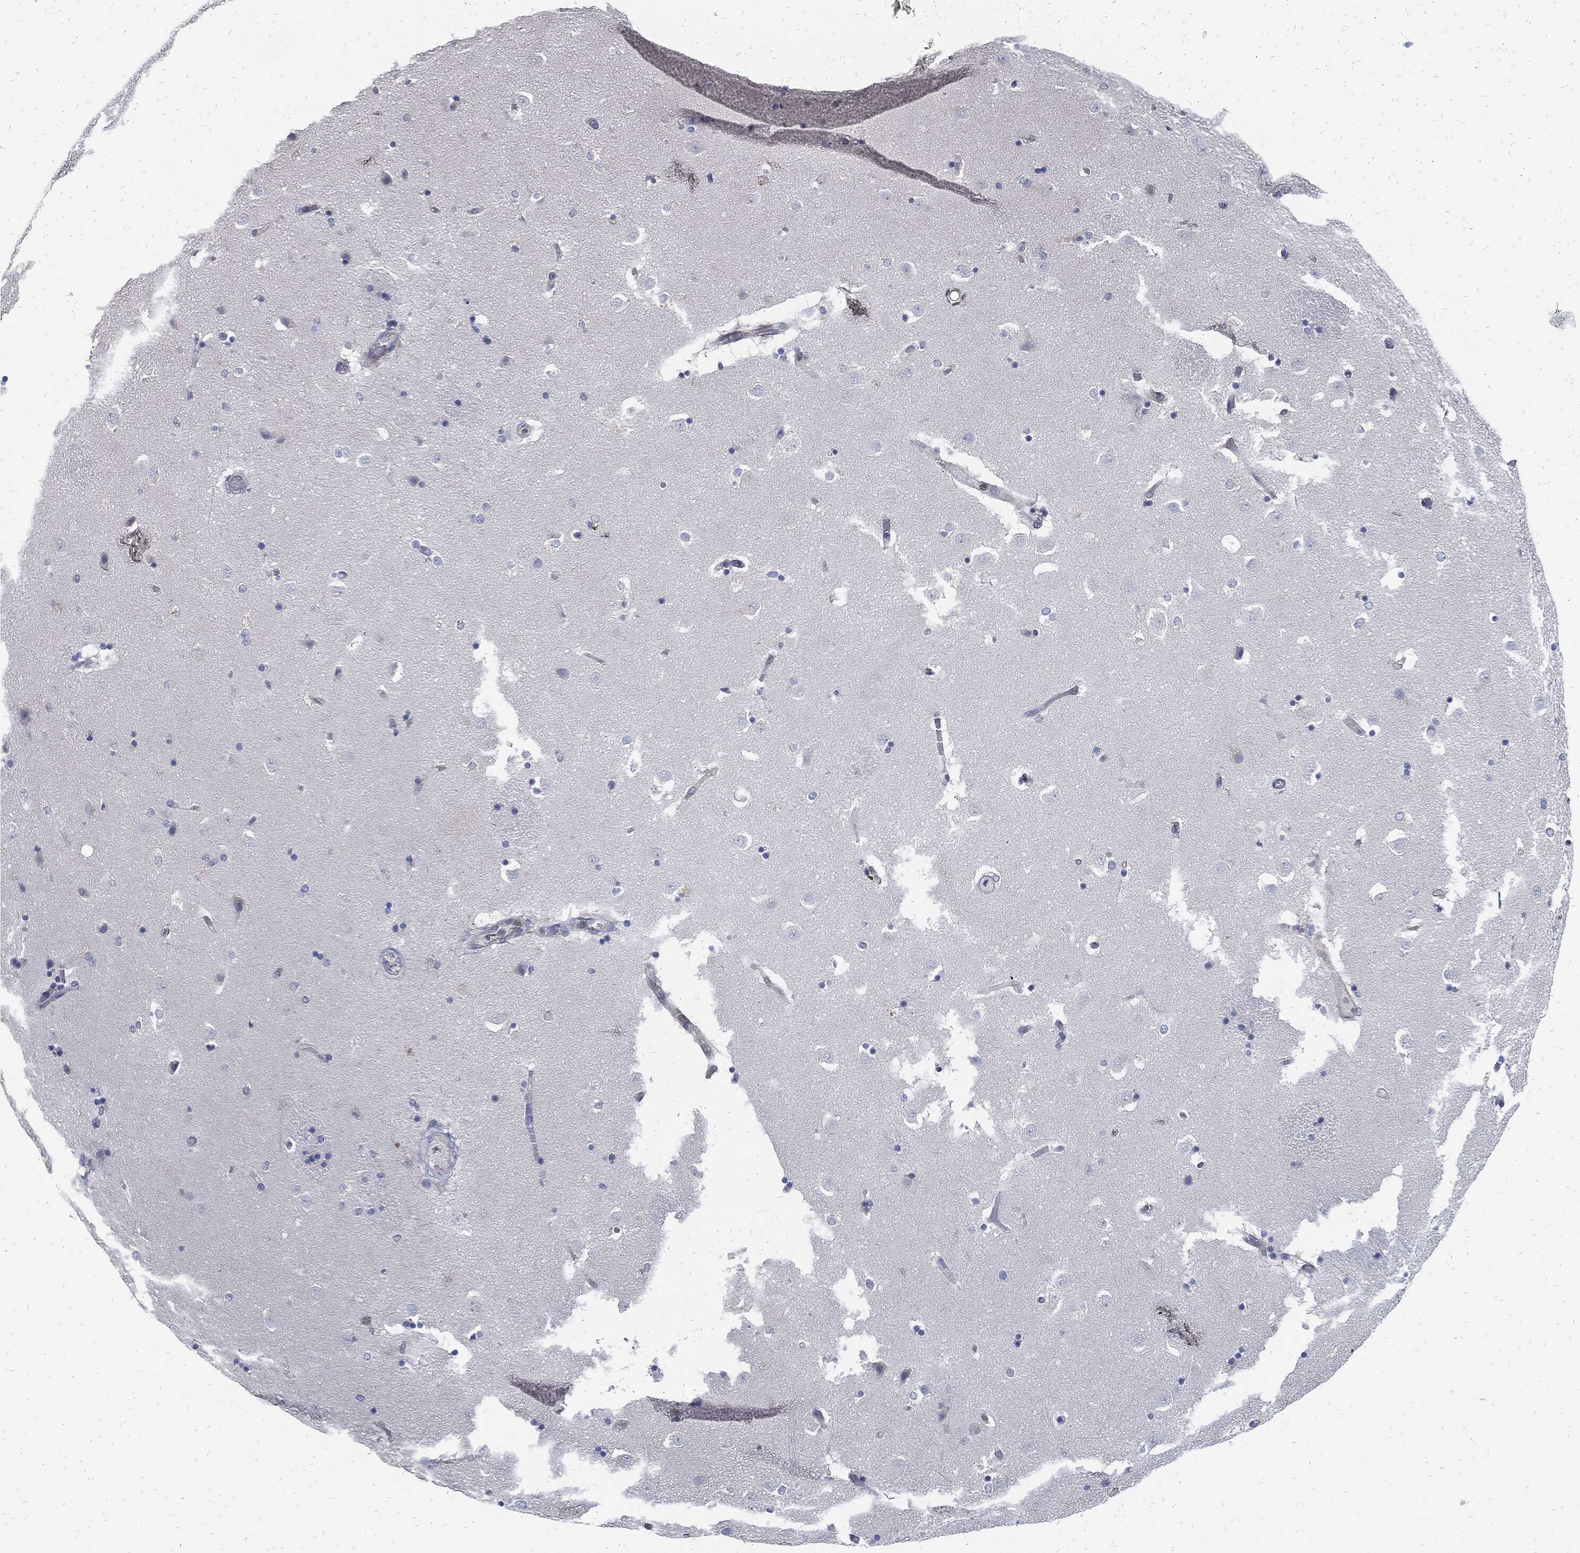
{"staining": {"intensity": "negative", "quantity": "none", "location": "none"}, "tissue": "caudate", "cell_type": "Glial cells", "image_type": "normal", "snomed": [{"axis": "morphology", "description": "Normal tissue, NOS"}, {"axis": "topography", "description": "Lateral ventricle wall"}], "caption": "High power microscopy micrograph of an immunohistochemistry image of unremarkable caudate, revealing no significant staining in glial cells. (Brightfield microscopy of DAB (3,3'-diaminobenzidine) immunohistochemistry at high magnification).", "gene": "MKI67", "patient": {"sex": "male", "age": 51}}